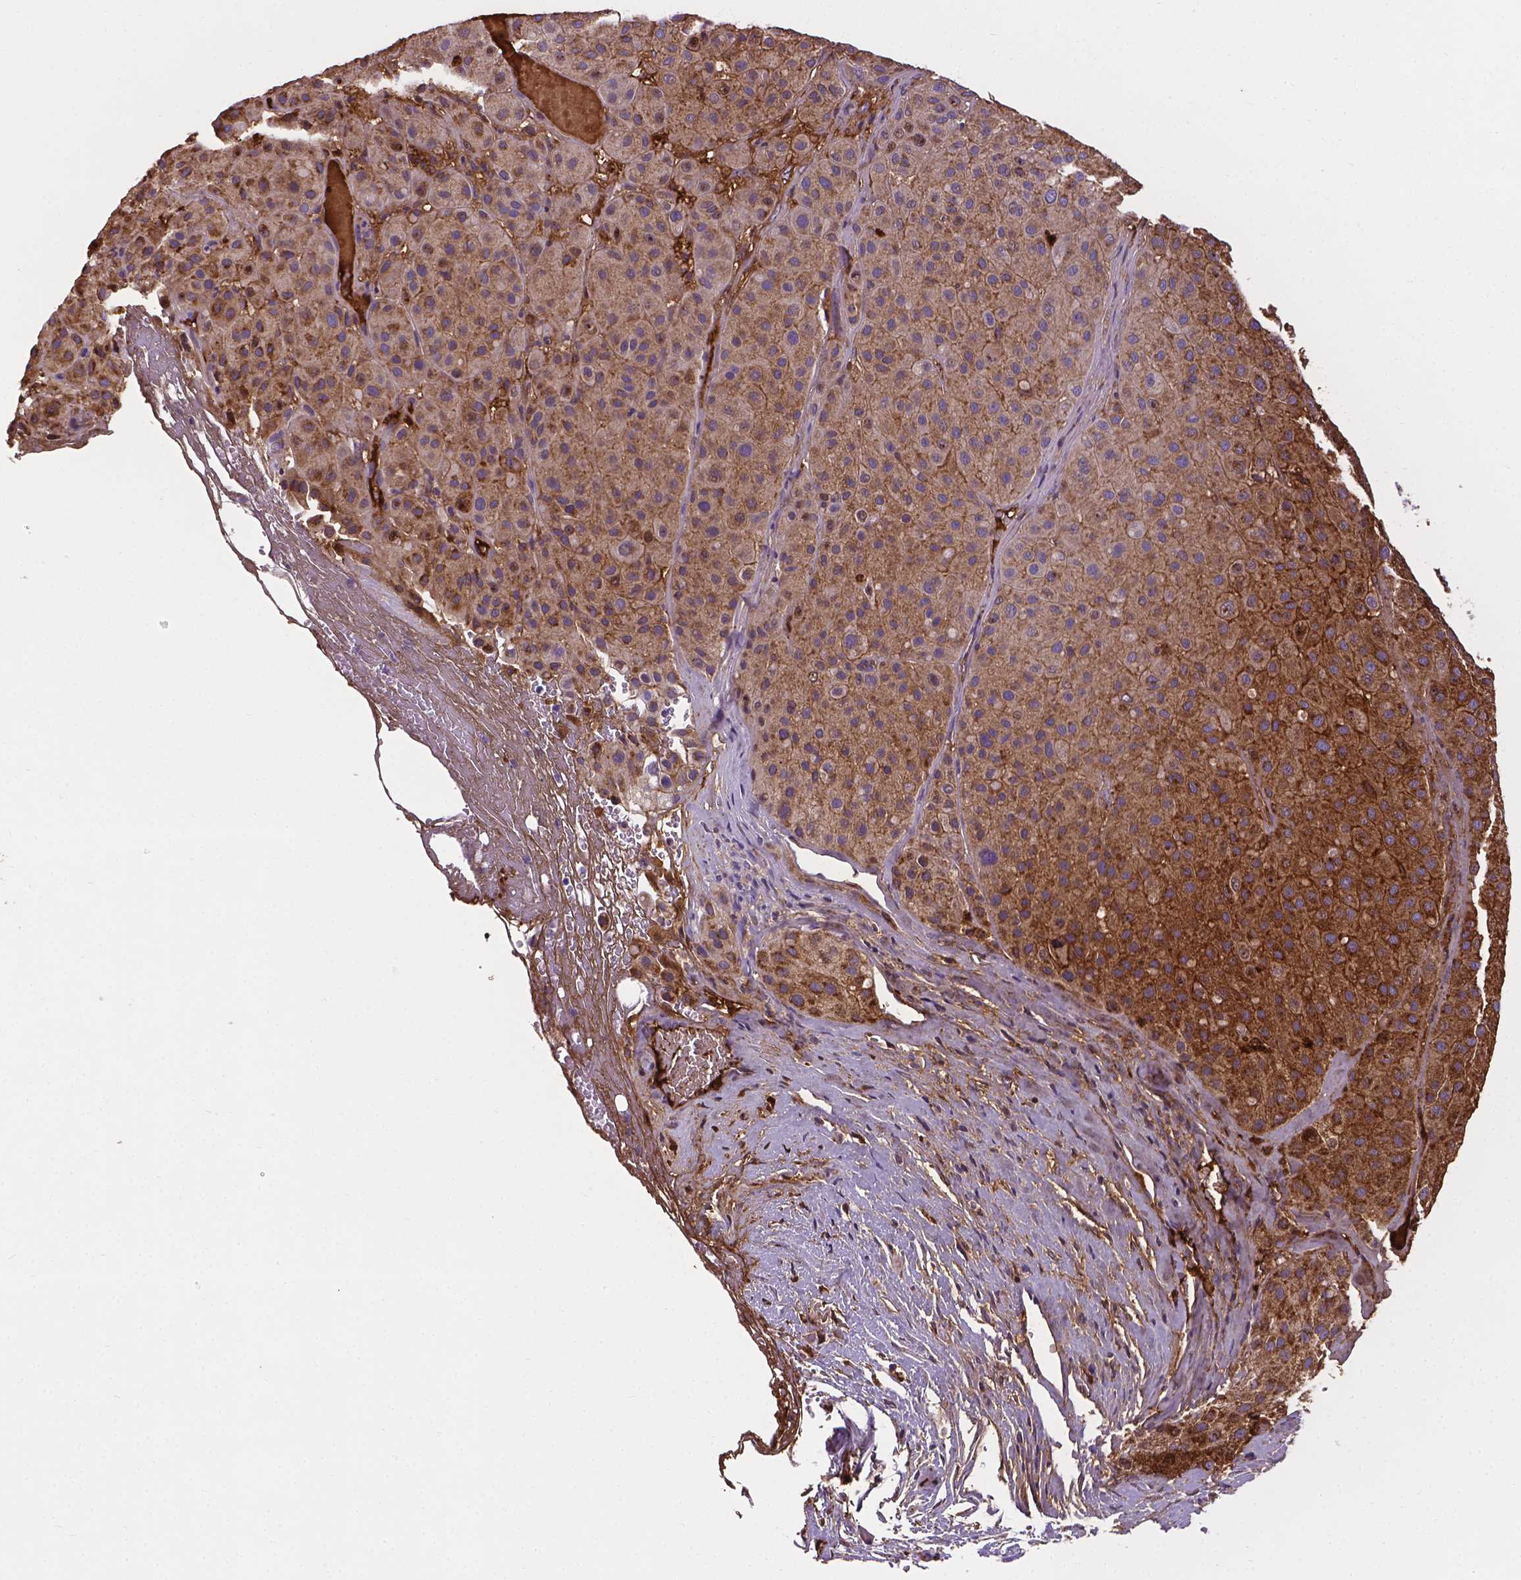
{"staining": {"intensity": "moderate", "quantity": ">75%", "location": "cytoplasmic/membranous"}, "tissue": "melanoma", "cell_type": "Tumor cells", "image_type": "cancer", "snomed": [{"axis": "morphology", "description": "Malignant melanoma, Metastatic site"}, {"axis": "topography", "description": "Smooth muscle"}], "caption": "Human melanoma stained for a protein (brown) demonstrates moderate cytoplasmic/membranous positive expression in approximately >75% of tumor cells.", "gene": "APOE", "patient": {"sex": "male", "age": 41}}